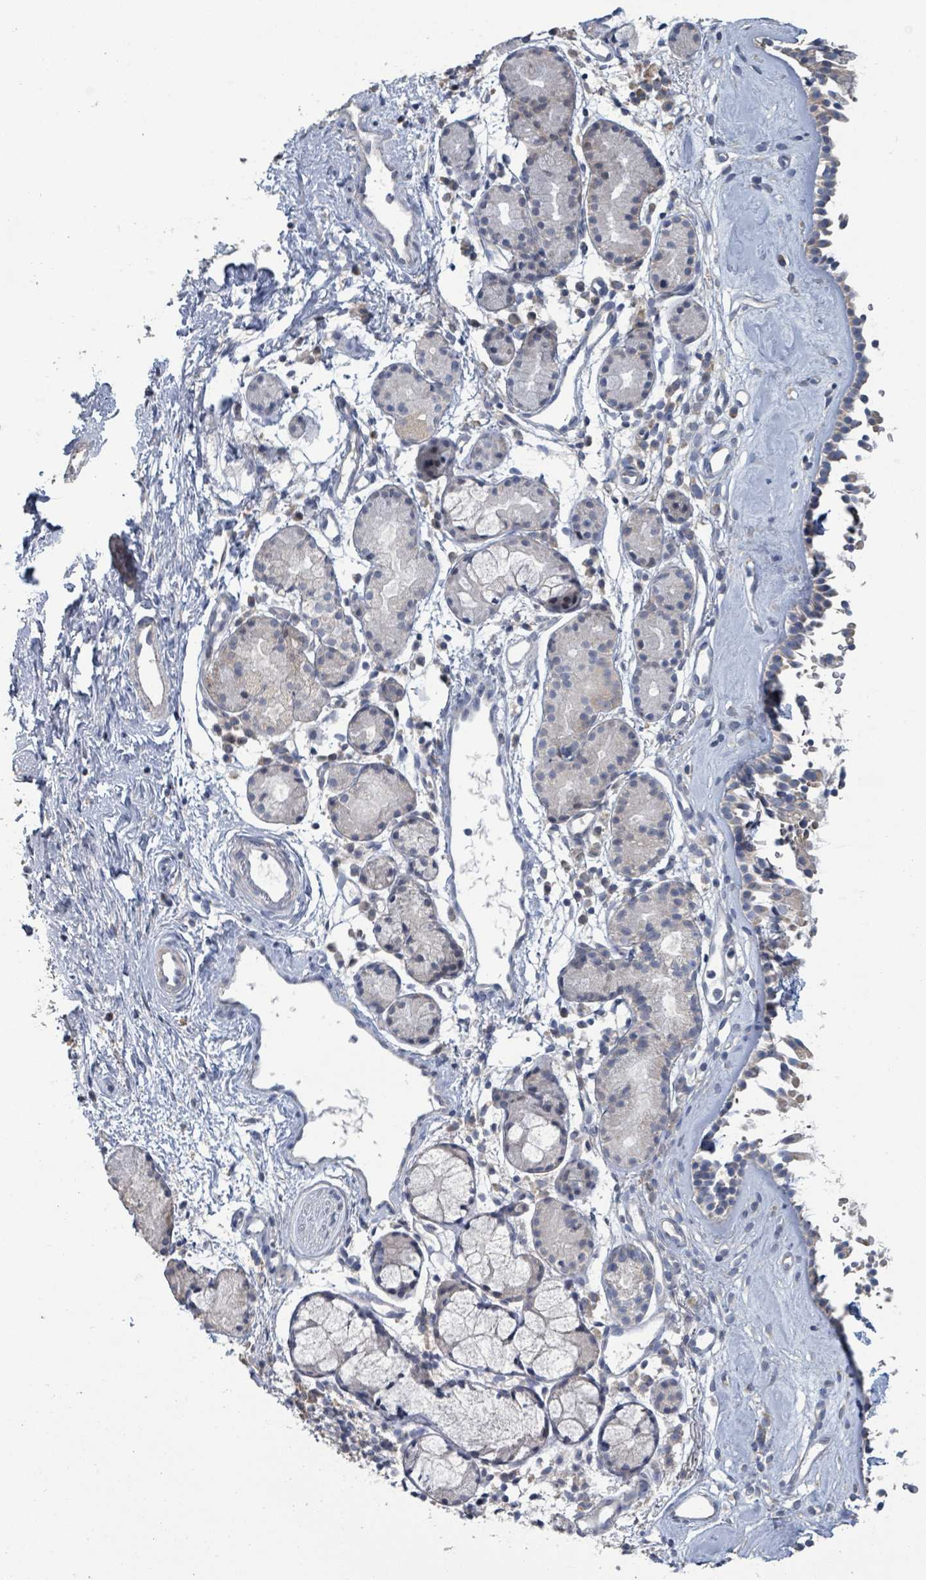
{"staining": {"intensity": "weak", "quantity": "25%-75%", "location": "cytoplasmic/membranous"}, "tissue": "nasopharynx", "cell_type": "Respiratory epithelial cells", "image_type": "normal", "snomed": [{"axis": "morphology", "description": "Normal tissue, NOS"}, {"axis": "topography", "description": "Nasopharynx"}], "caption": "Human nasopharynx stained with a protein marker demonstrates weak staining in respiratory epithelial cells.", "gene": "RPL32", "patient": {"sex": "male", "age": 82}}